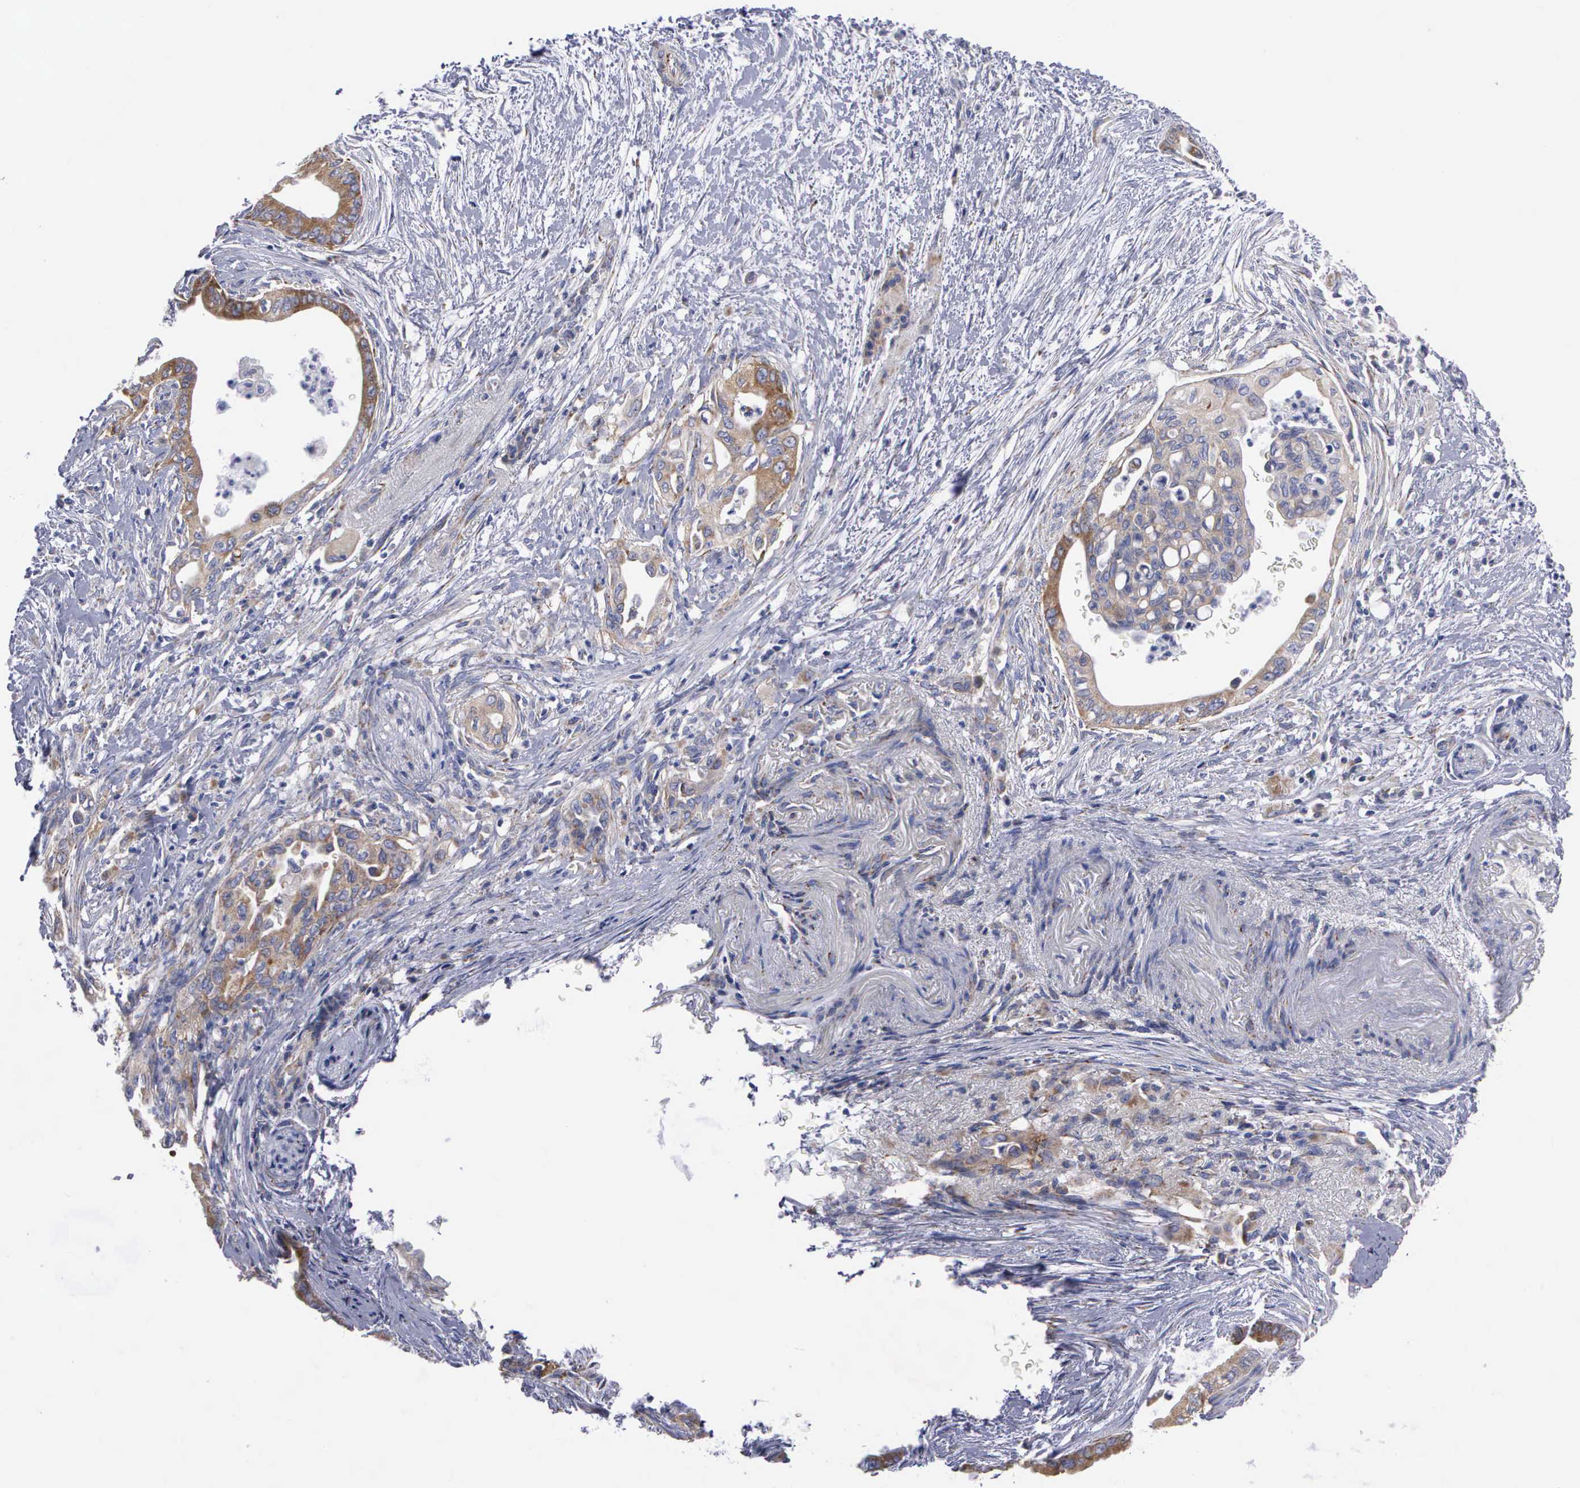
{"staining": {"intensity": "weak", "quantity": "25%-75%", "location": "cytoplasmic/membranous"}, "tissue": "pancreatic cancer", "cell_type": "Tumor cells", "image_type": "cancer", "snomed": [{"axis": "morphology", "description": "Adenocarcinoma, NOS"}, {"axis": "topography", "description": "Pancreas"}], "caption": "Pancreatic cancer tissue exhibits weak cytoplasmic/membranous positivity in approximately 25%-75% of tumor cells, visualized by immunohistochemistry. (DAB (3,3'-diaminobenzidine) IHC with brightfield microscopy, high magnification).", "gene": "APOOL", "patient": {"sex": "female", "age": 66}}